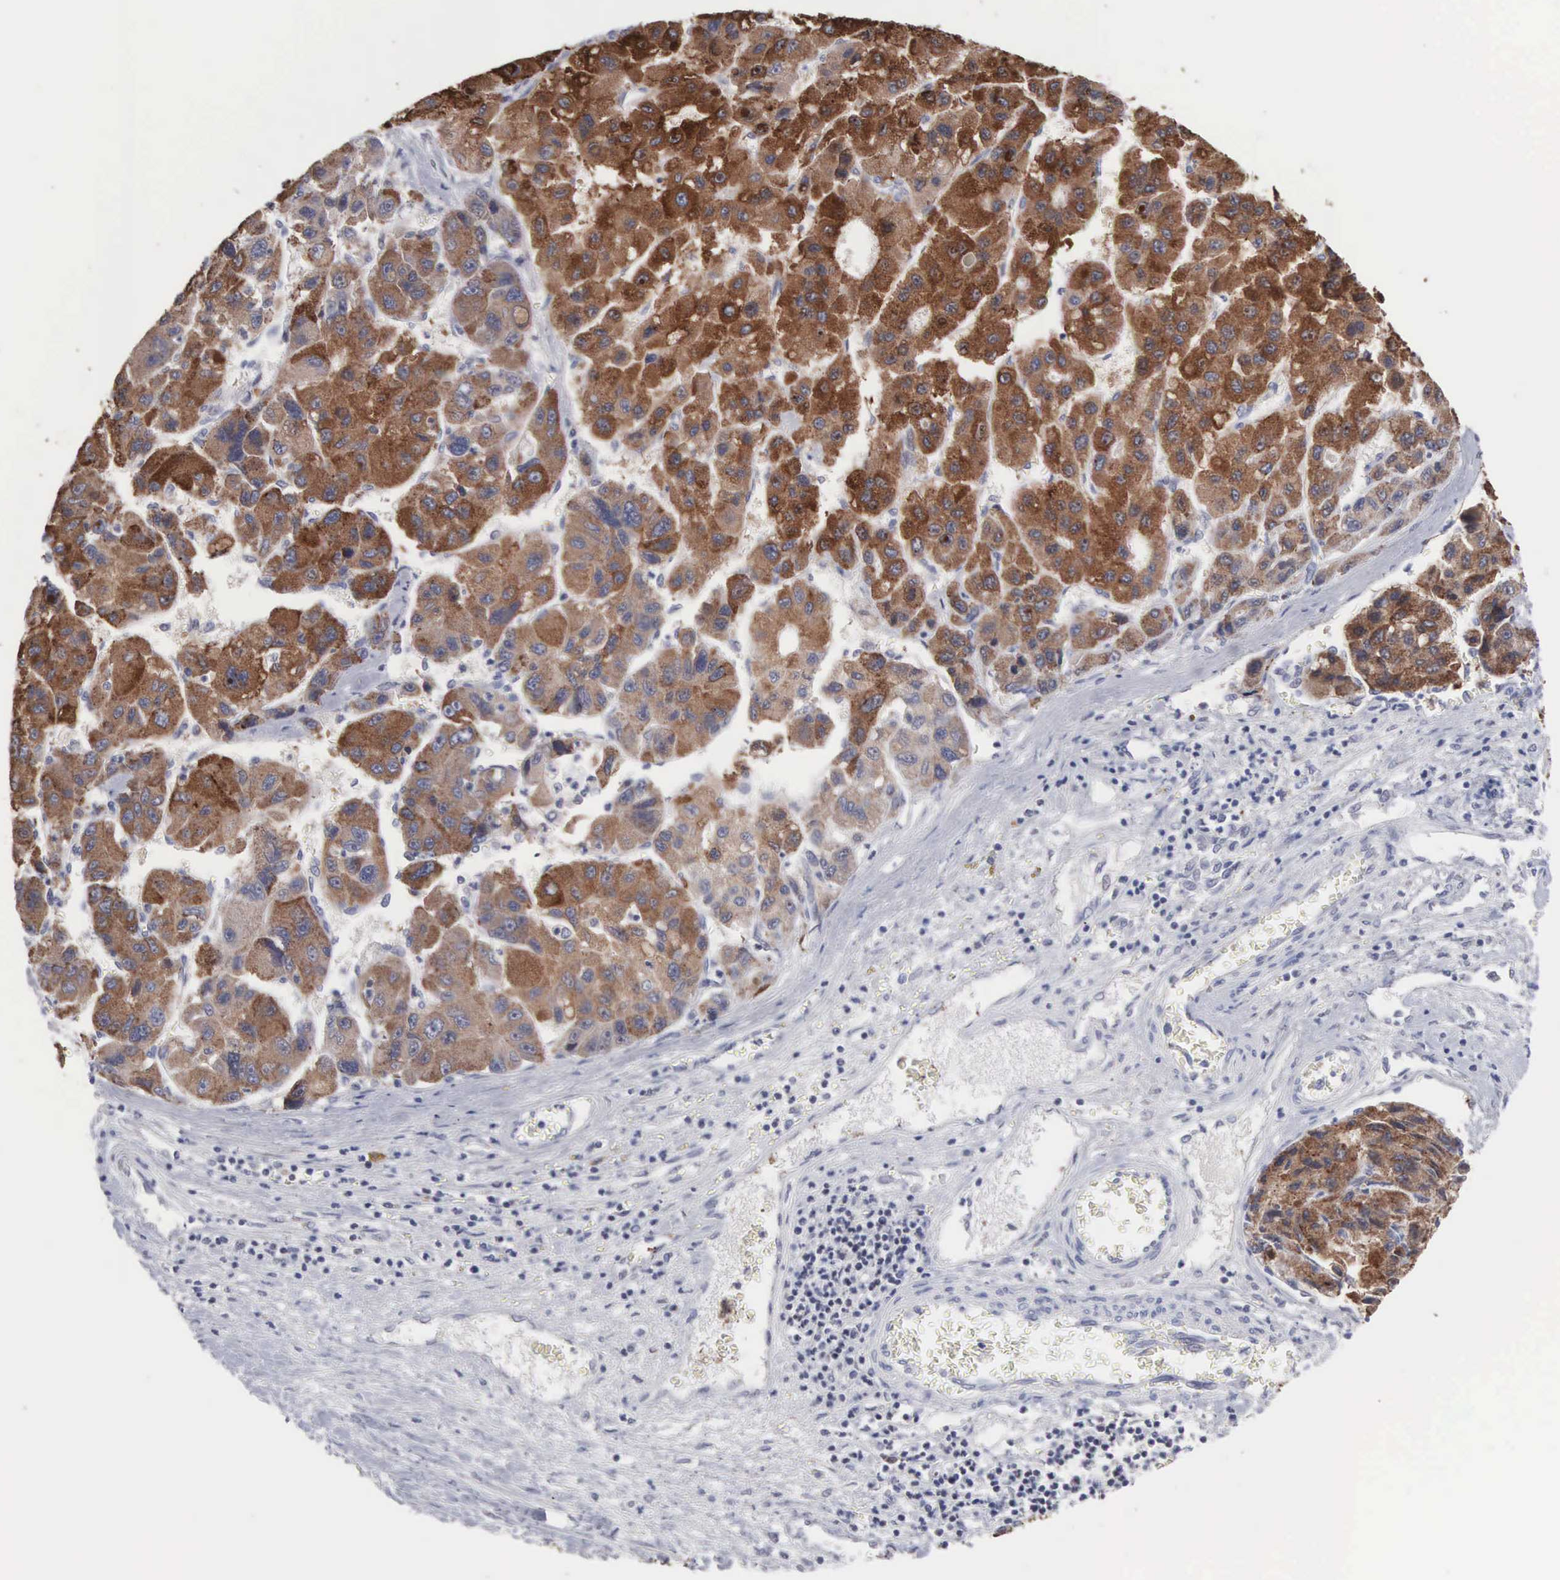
{"staining": {"intensity": "moderate", "quantity": ">75%", "location": "cytoplasmic/membranous"}, "tissue": "liver cancer", "cell_type": "Tumor cells", "image_type": "cancer", "snomed": [{"axis": "morphology", "description": "Carcinoma, Hepatocellular, NOS"}, {"axis": "topography", "description": "Liver"}], "caption": "Hepatocellular carcinoma (liver) stained with IHC shows moderate cytoplasmic/membranous staining in approximately >75% of tumor cells.", "gene": "ACOT4", "patient": {"sex": "male", "age": 64}}